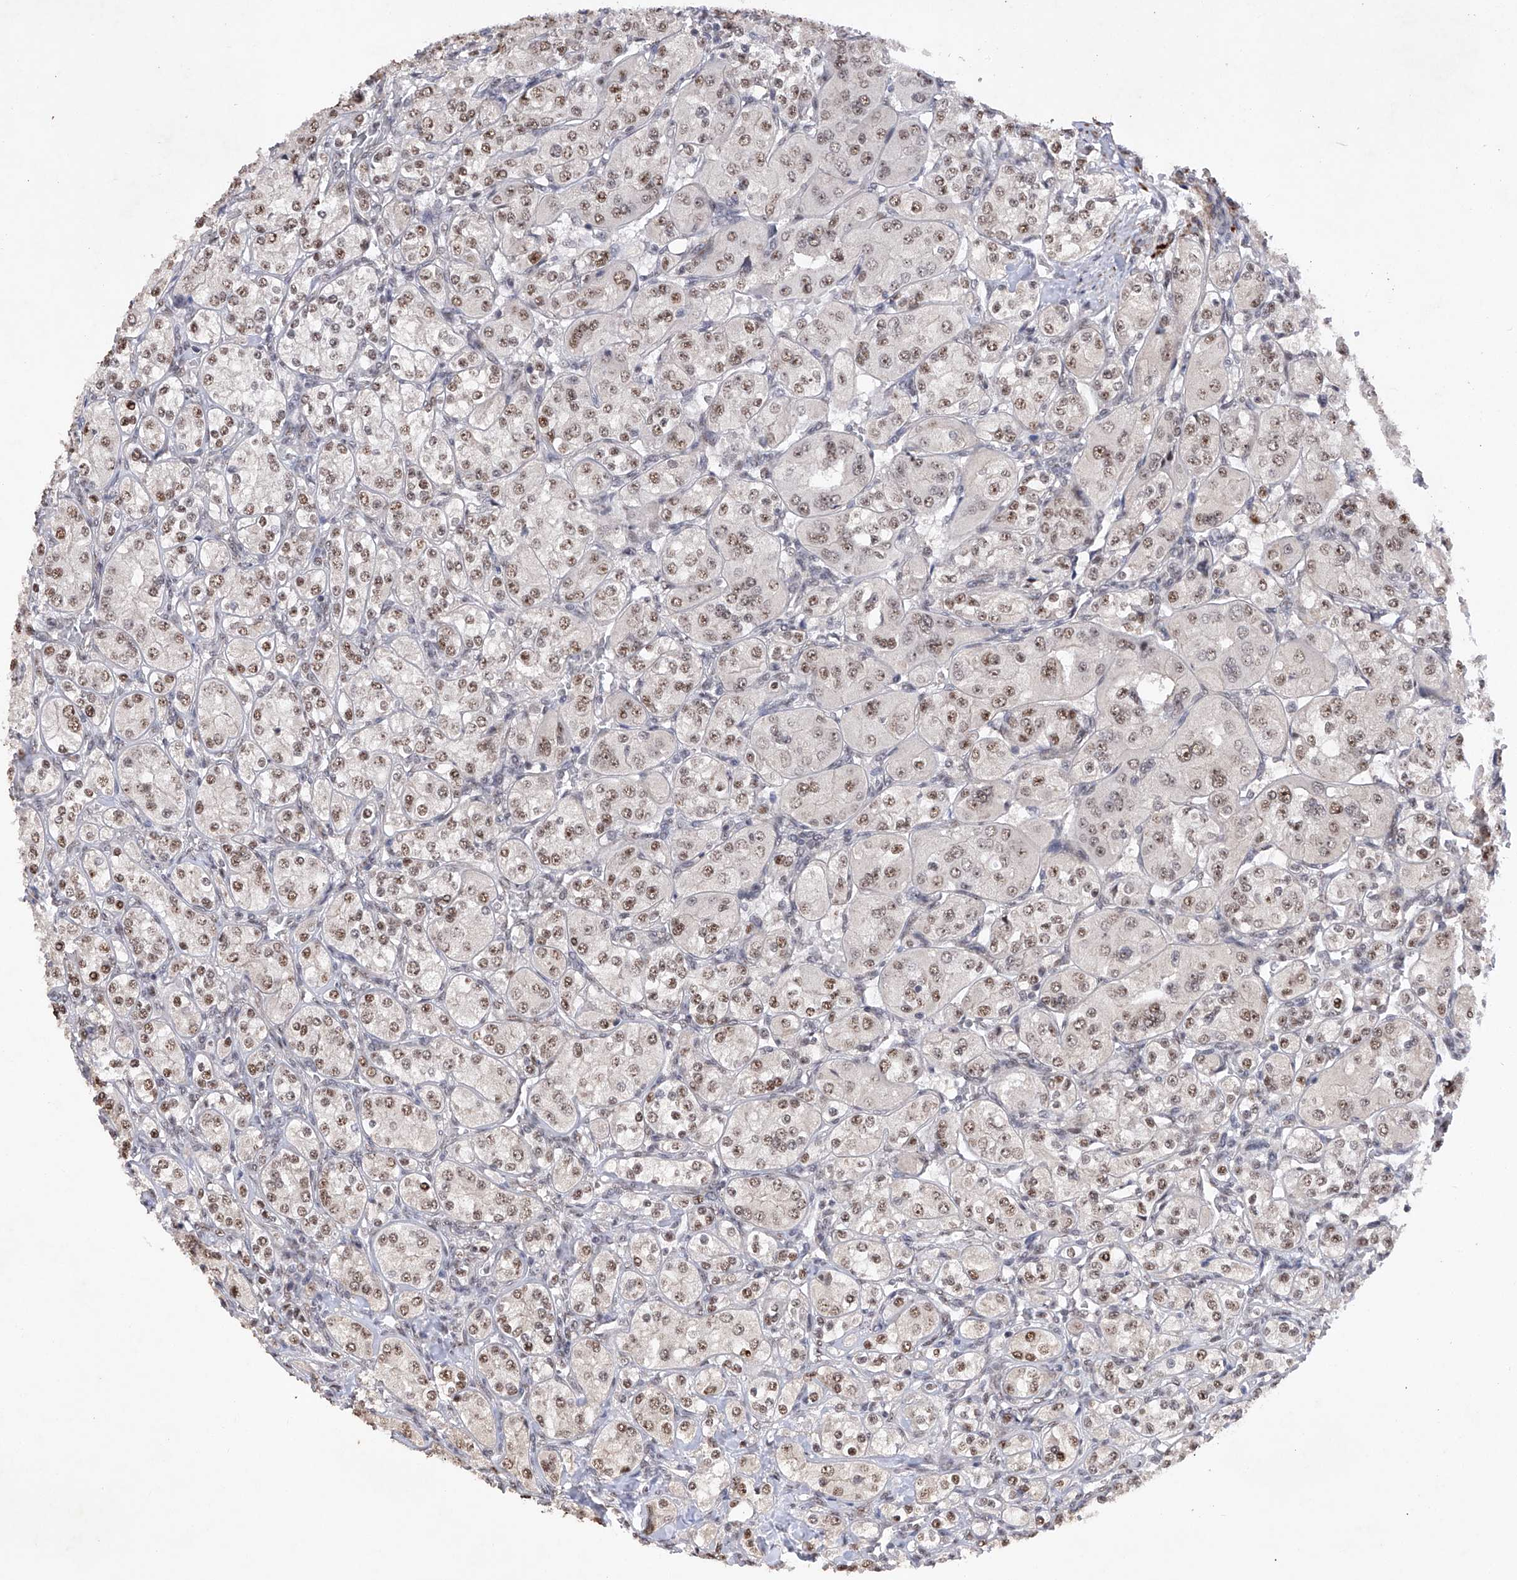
{"staining": {"intensity": "moderate", "quantity": ">75%", "location": "nuclear"}, "tissue": "renal cancer", "cell_type": "Tumor cells", "image_type": "cancer", "snomed": [{"axis": "morphology", "description": "Adenocarcinoma, NOS"}, {"axis": "topography", "description": "Kidney"}], "caption": "Immunohistochemistry (IHC) of adenocarcinoma (renal) reveals medium levels of moderate nuclear staining in approximately >75% of tumor cells. (brown staining indicates protein expression, while blue staining denotes nuclei).", "gene": "NFATC4", "patient": {"sex": "male", "age": 77}}